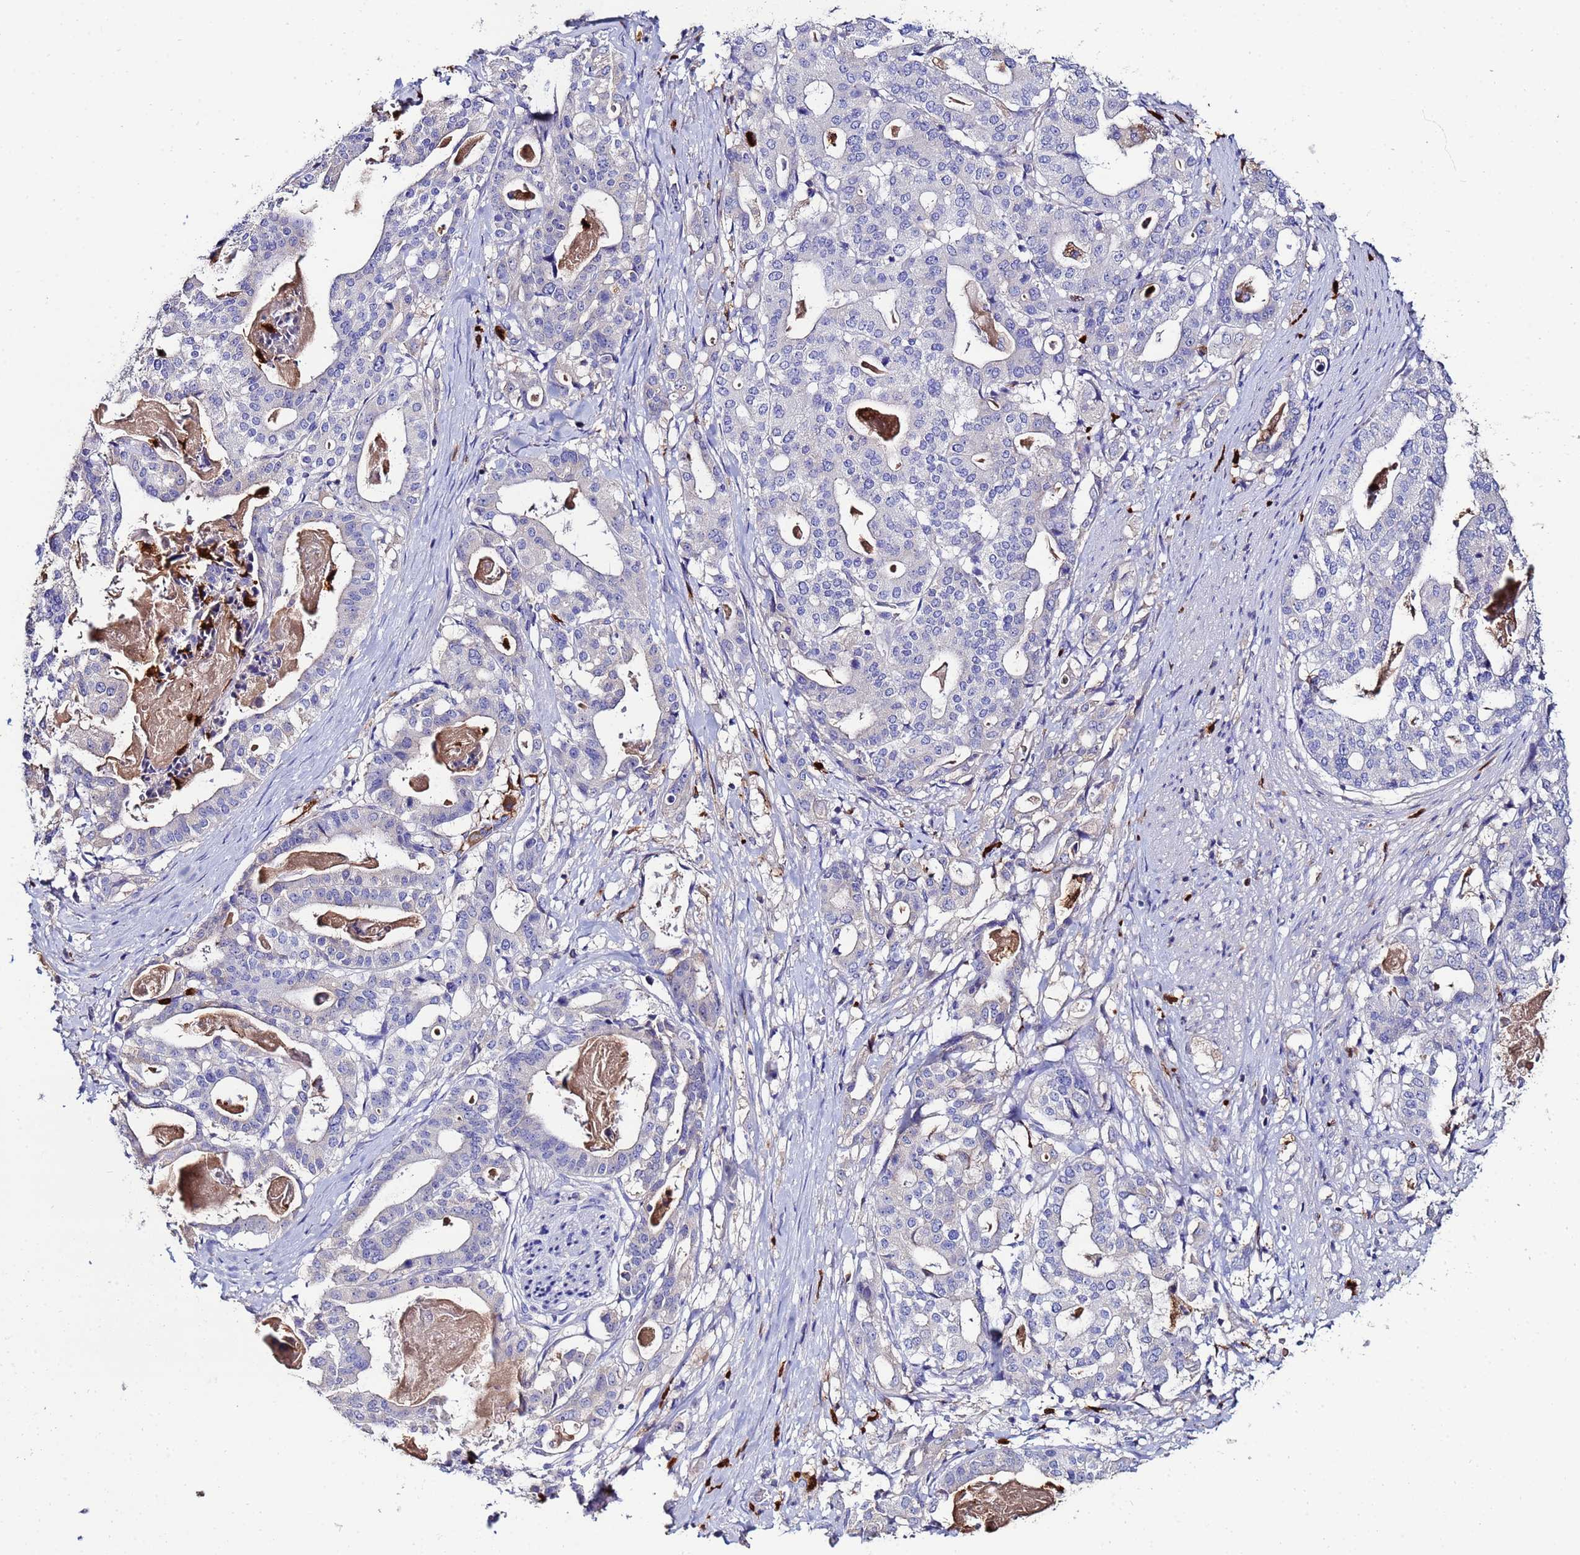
{"staining": {"intensity": "negative", "quantity": "none", "location": "none"}, "tissue": "stomach cancer", "cell_type": "Tumor cells", "image_type": "cancer", "snomed": [{"axis": "morphology", "description": "Adenocarcinoma, NOS"}, {"axis": "topography", "description": "Stomach"}], "caption": "Adenocarcinoma (stomach) was stained to show a protein in brown. There is no significant expression in tumor cells.", "gene": "TUBAL3", "patient": {"sex": "male", "age": 48}}